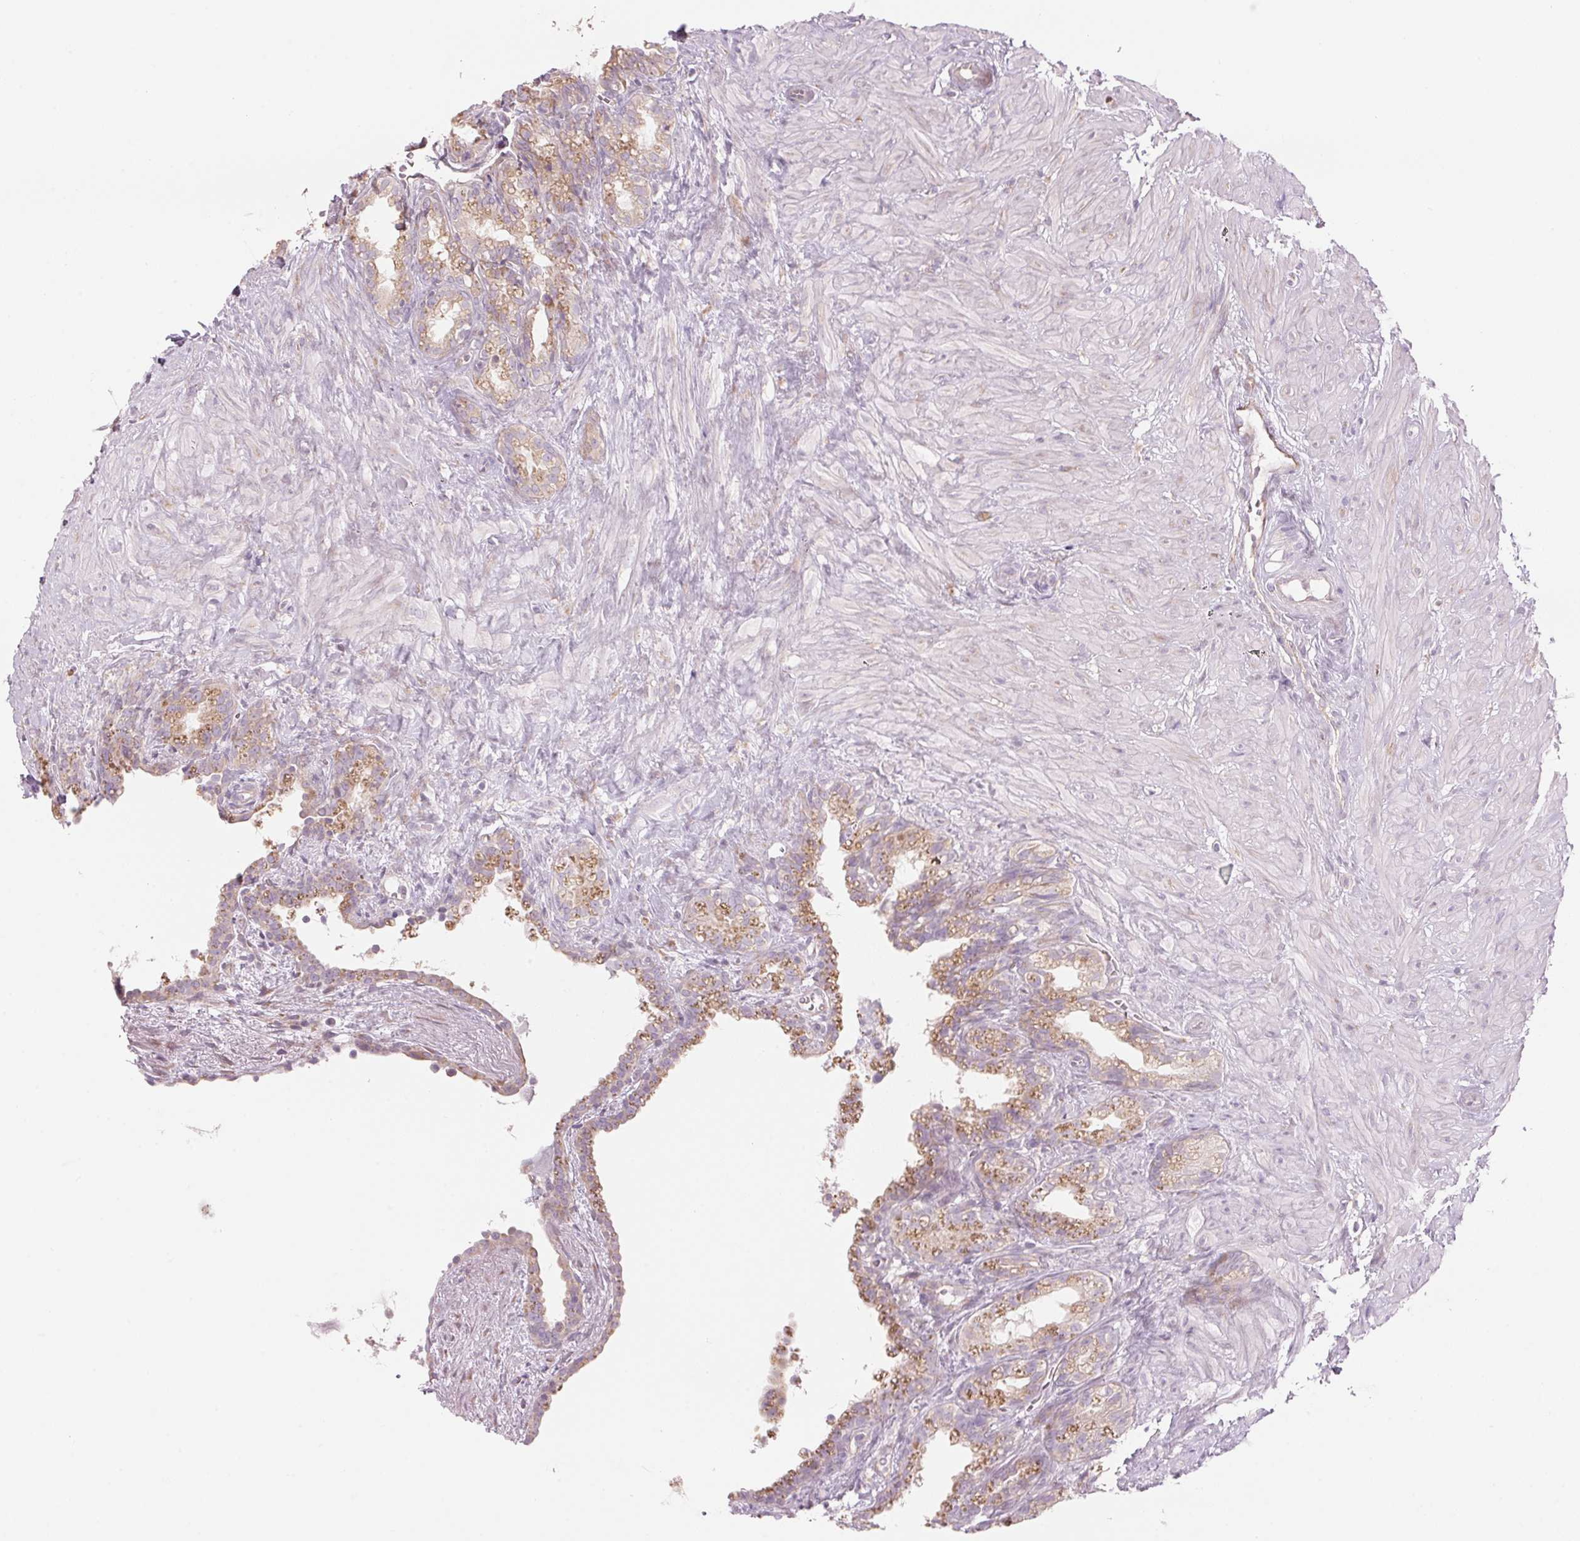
{"staining": {"intensity": "moderate", "quantity": "<25%", "location": "cytoplasmic/membranous"}, "tissue": "seminal vesicle", "cell_type": "Glandular cells", "image_type": "normal", "snomed": [{"axis": "morphology", "description": "Normal tissue, NOS"}, {"axis": "morphology", "description": "Urothelial carcinoma, NOS"}, {"axis": "topography", "description": "Urinary bladder"}, {"axis": "topography", "description": "Seminal veicle"}], "caption": "Seminal vesicle stained with DAB IHC reveals low levels of moderate cytoplasmic/membranous positivity in approximately <25% of glandular cells.", "gene": "GNMT", "patient": {"sex": "male", "age": 76}}